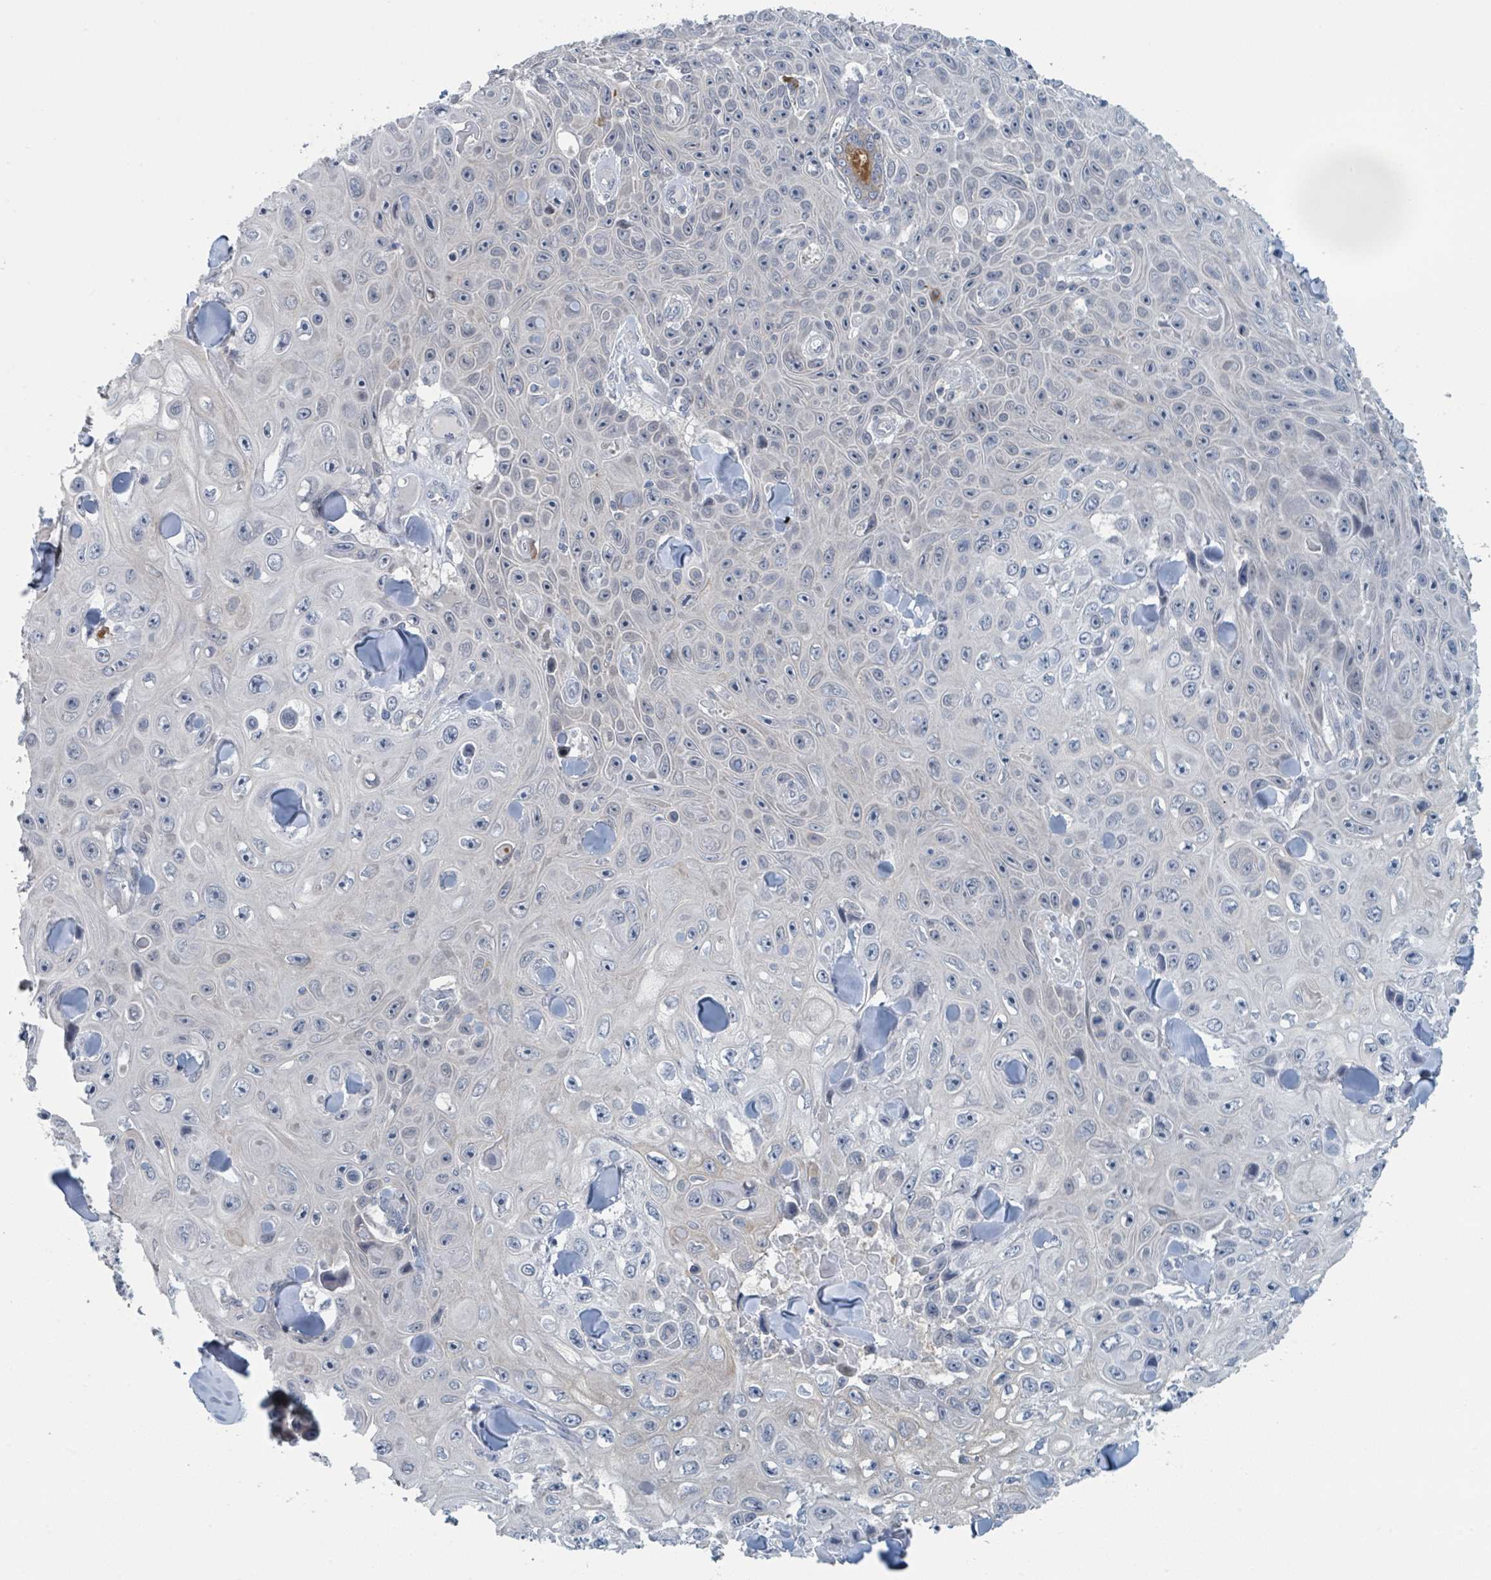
{"staining": {"intensity": "negative", "quantity": "none", "location": "none"}, "tissue": "skin cancer", "cell_type": "Tumor cells", "image_type": "cancer", "snomed": [{"axis": "morphology", "description": "Squamous cell carcinoma, NOS"}, {"axis": "topography", "description": "Skin"}], "caption": "A high-resolution photomicrograph shows immunohistochemistry (IHC) staining of skin squamous cell carcinoma, which displays no significant staining in tumor cells.", "gene": "ANKRD55", "patient": {"sex": "male", "age": 82}}